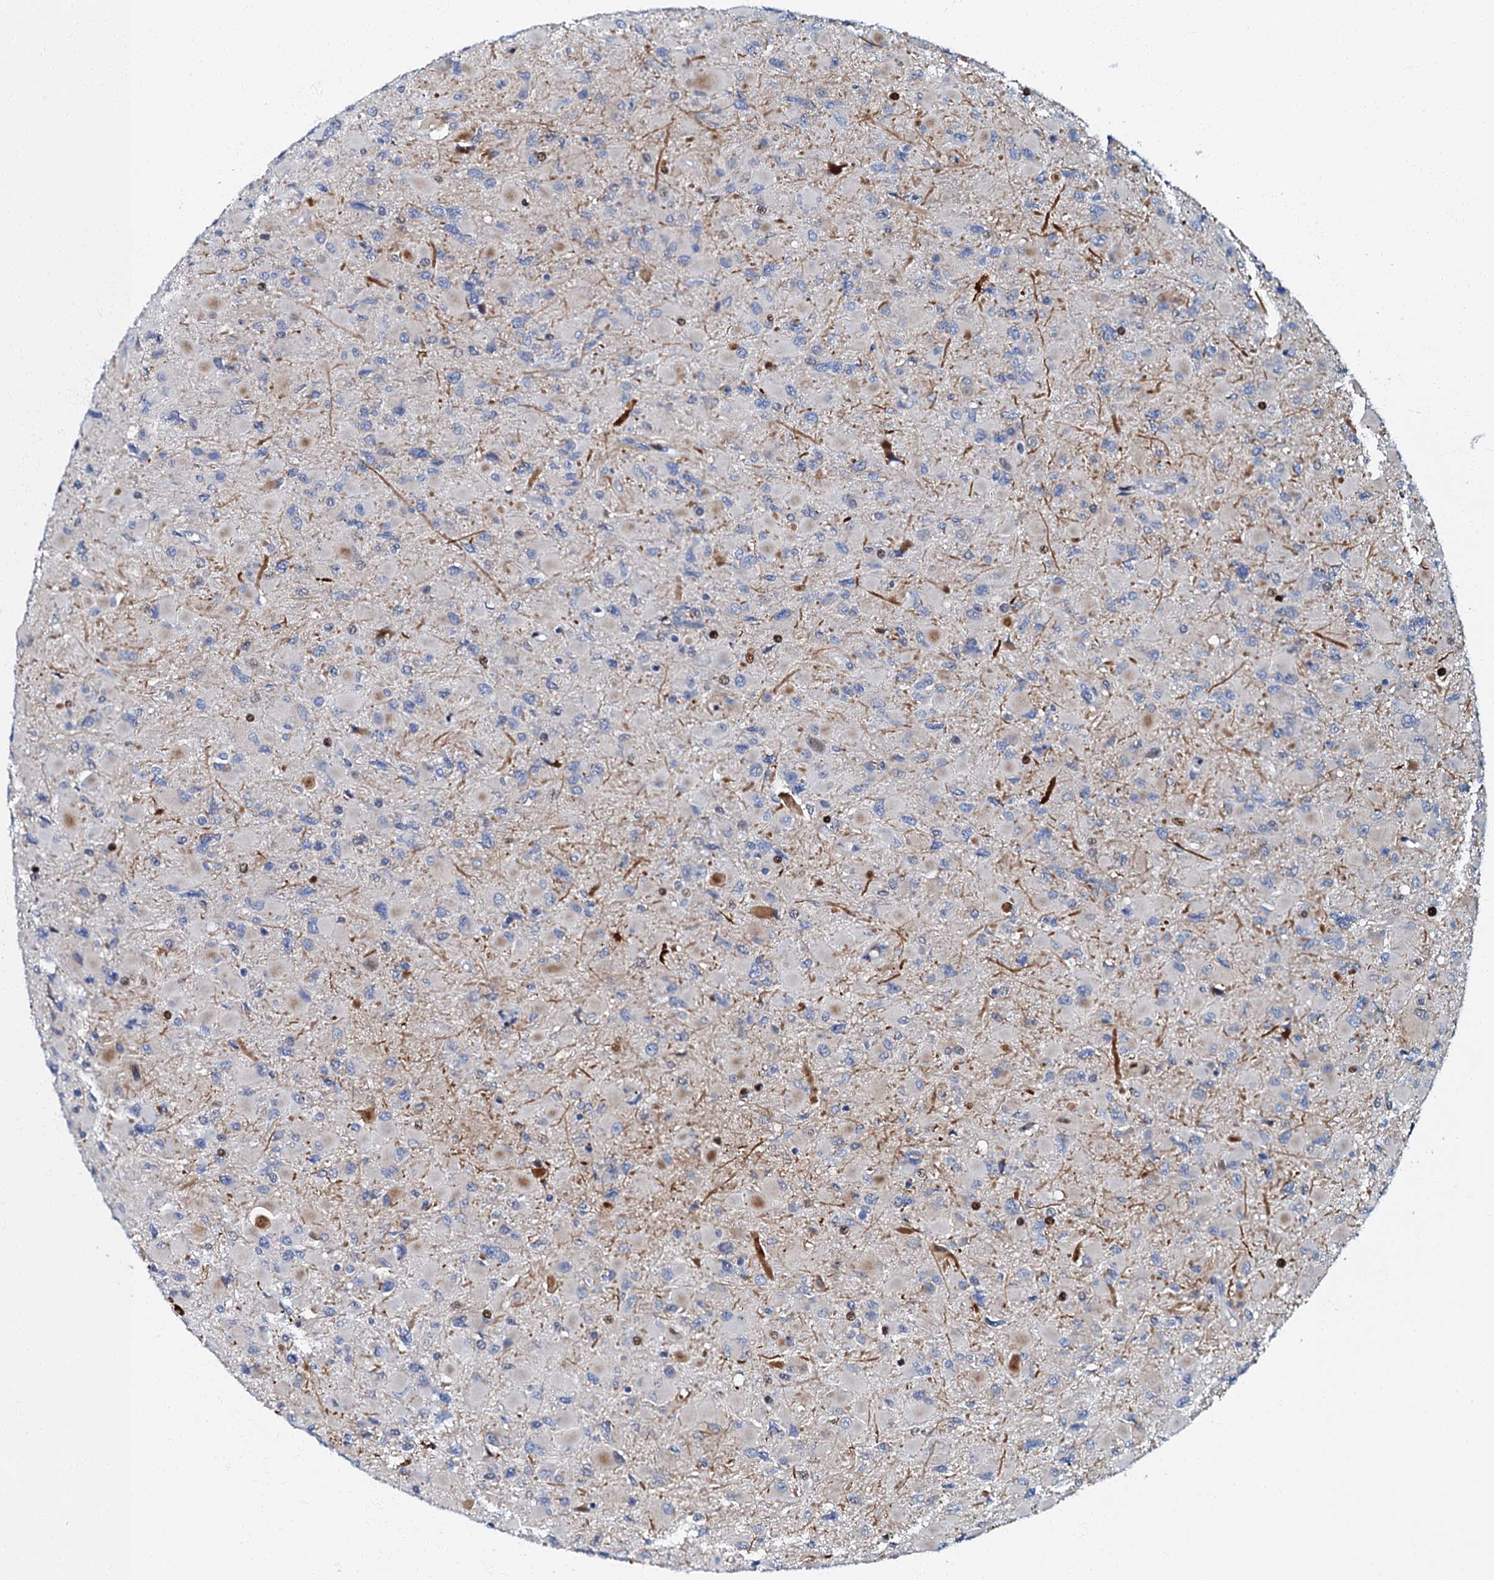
{"staining": {"intensity": "negative", "quantity": "none", "location": "none"}, "tissue": "glioma", "cell_type": "Tumor cells", "image_type": "cancer", "snomed": [{"axis": "morphology", "description": "Glioma, malignant, High grade"}, {"axis": "topography", "description": "Cerebral cortex"}], "caption": "Glioma stained for a protein using immunohistochemistry shows no positivity tumor cells.", "gene": "MFSD5", "patient": {"sex": "female", "age": 36}}